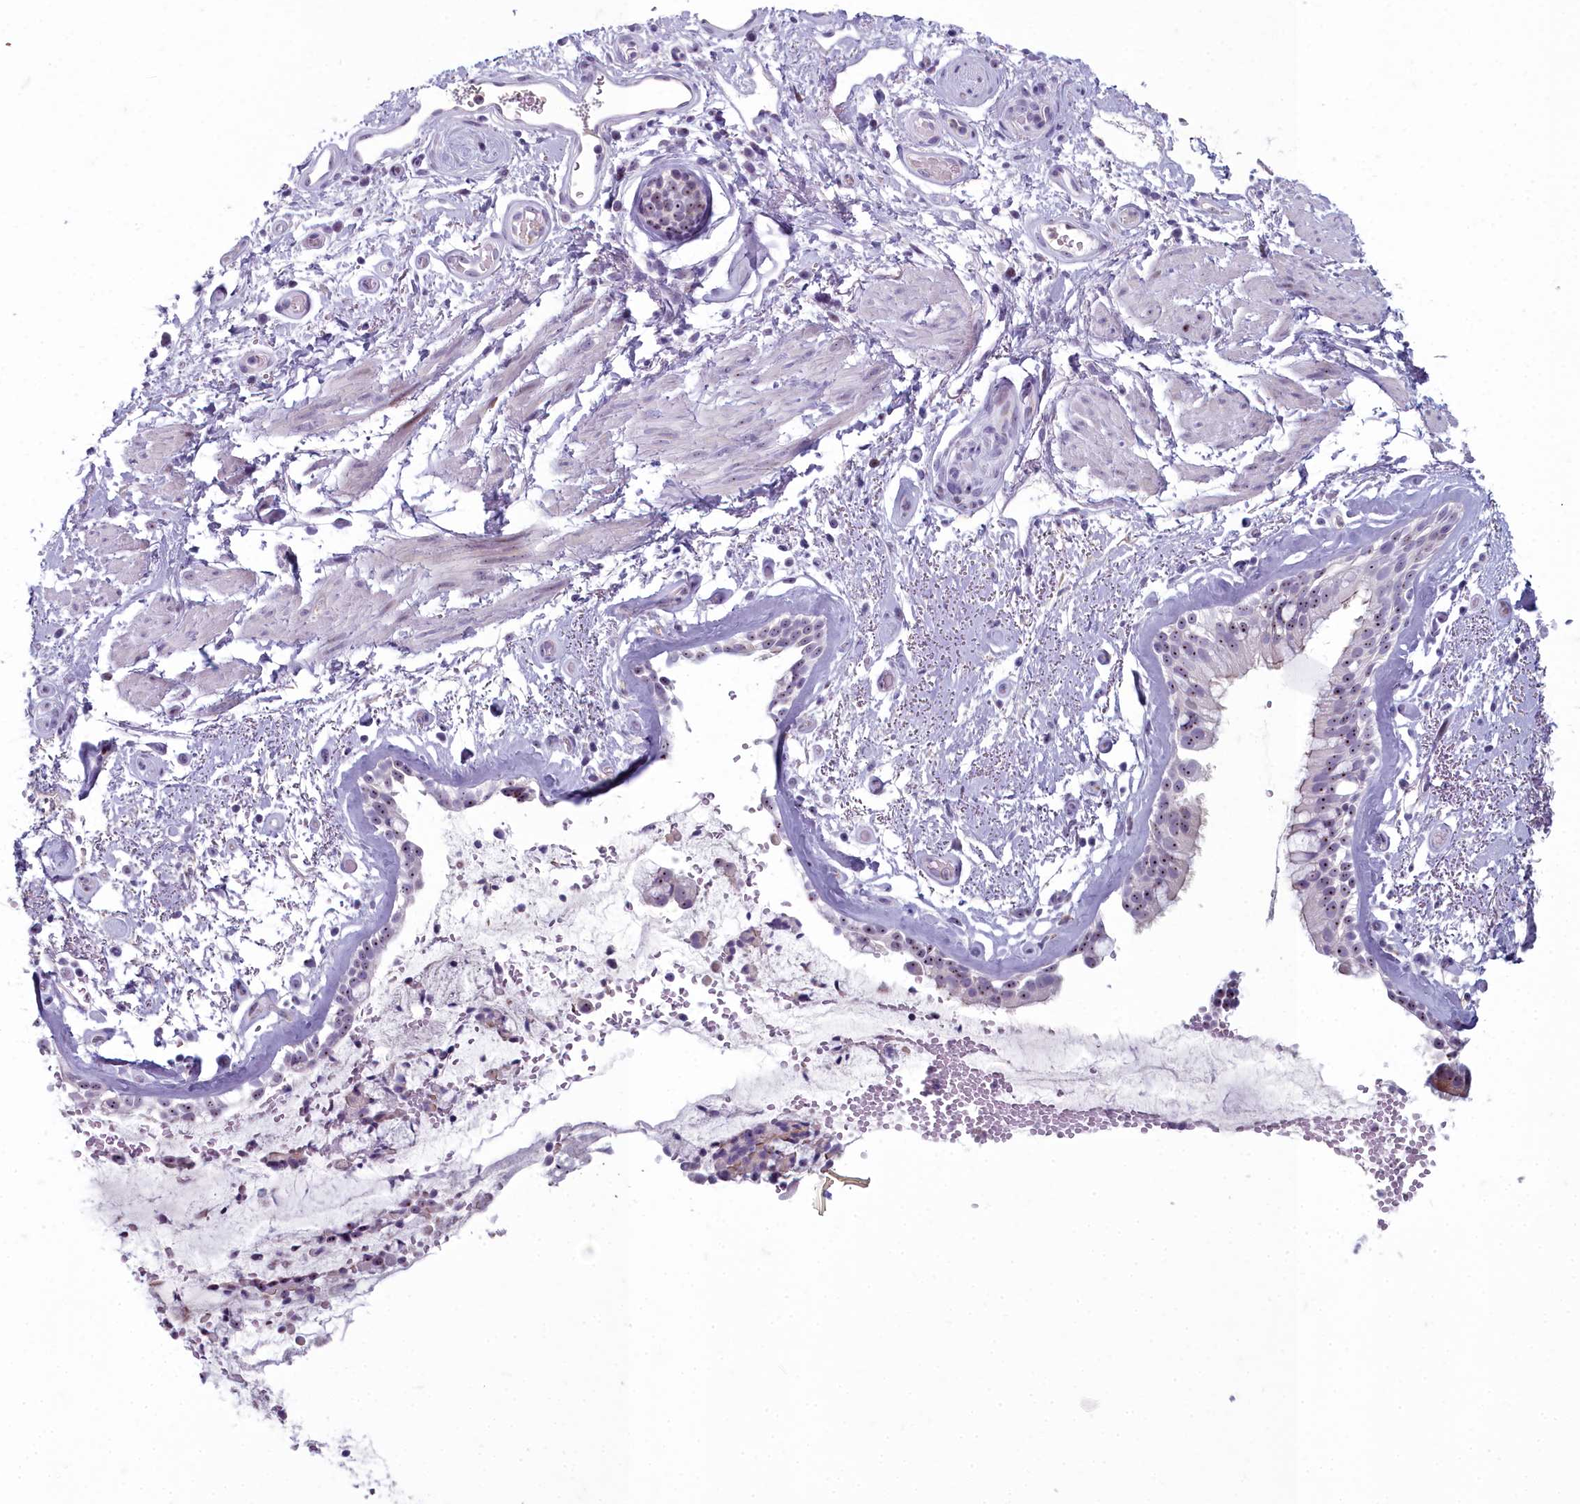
{"staining": {"intensity": "moderate", "quantity": "25%-75%", "location": "nuclear"}, "tissue": "bronchus", "cell_type": "Respiratory epithelial cells", "image_type": "normal", "snomed": [{"axis": "morphology", "description": "Normal tissue, NOS"}, {"axis": "topography", "description": "Cartilage tissue"}, {"axis": "topography", "description": "Bronchus"}], "caption": "This is an image of immunohistochemistry (IHC) staining of normal bronchus, which shows moderate staining in the nuclear of respiratory epithelial cells.", "gene": "INSYN2A", "patient": {"sex": "female", "age": 66}}